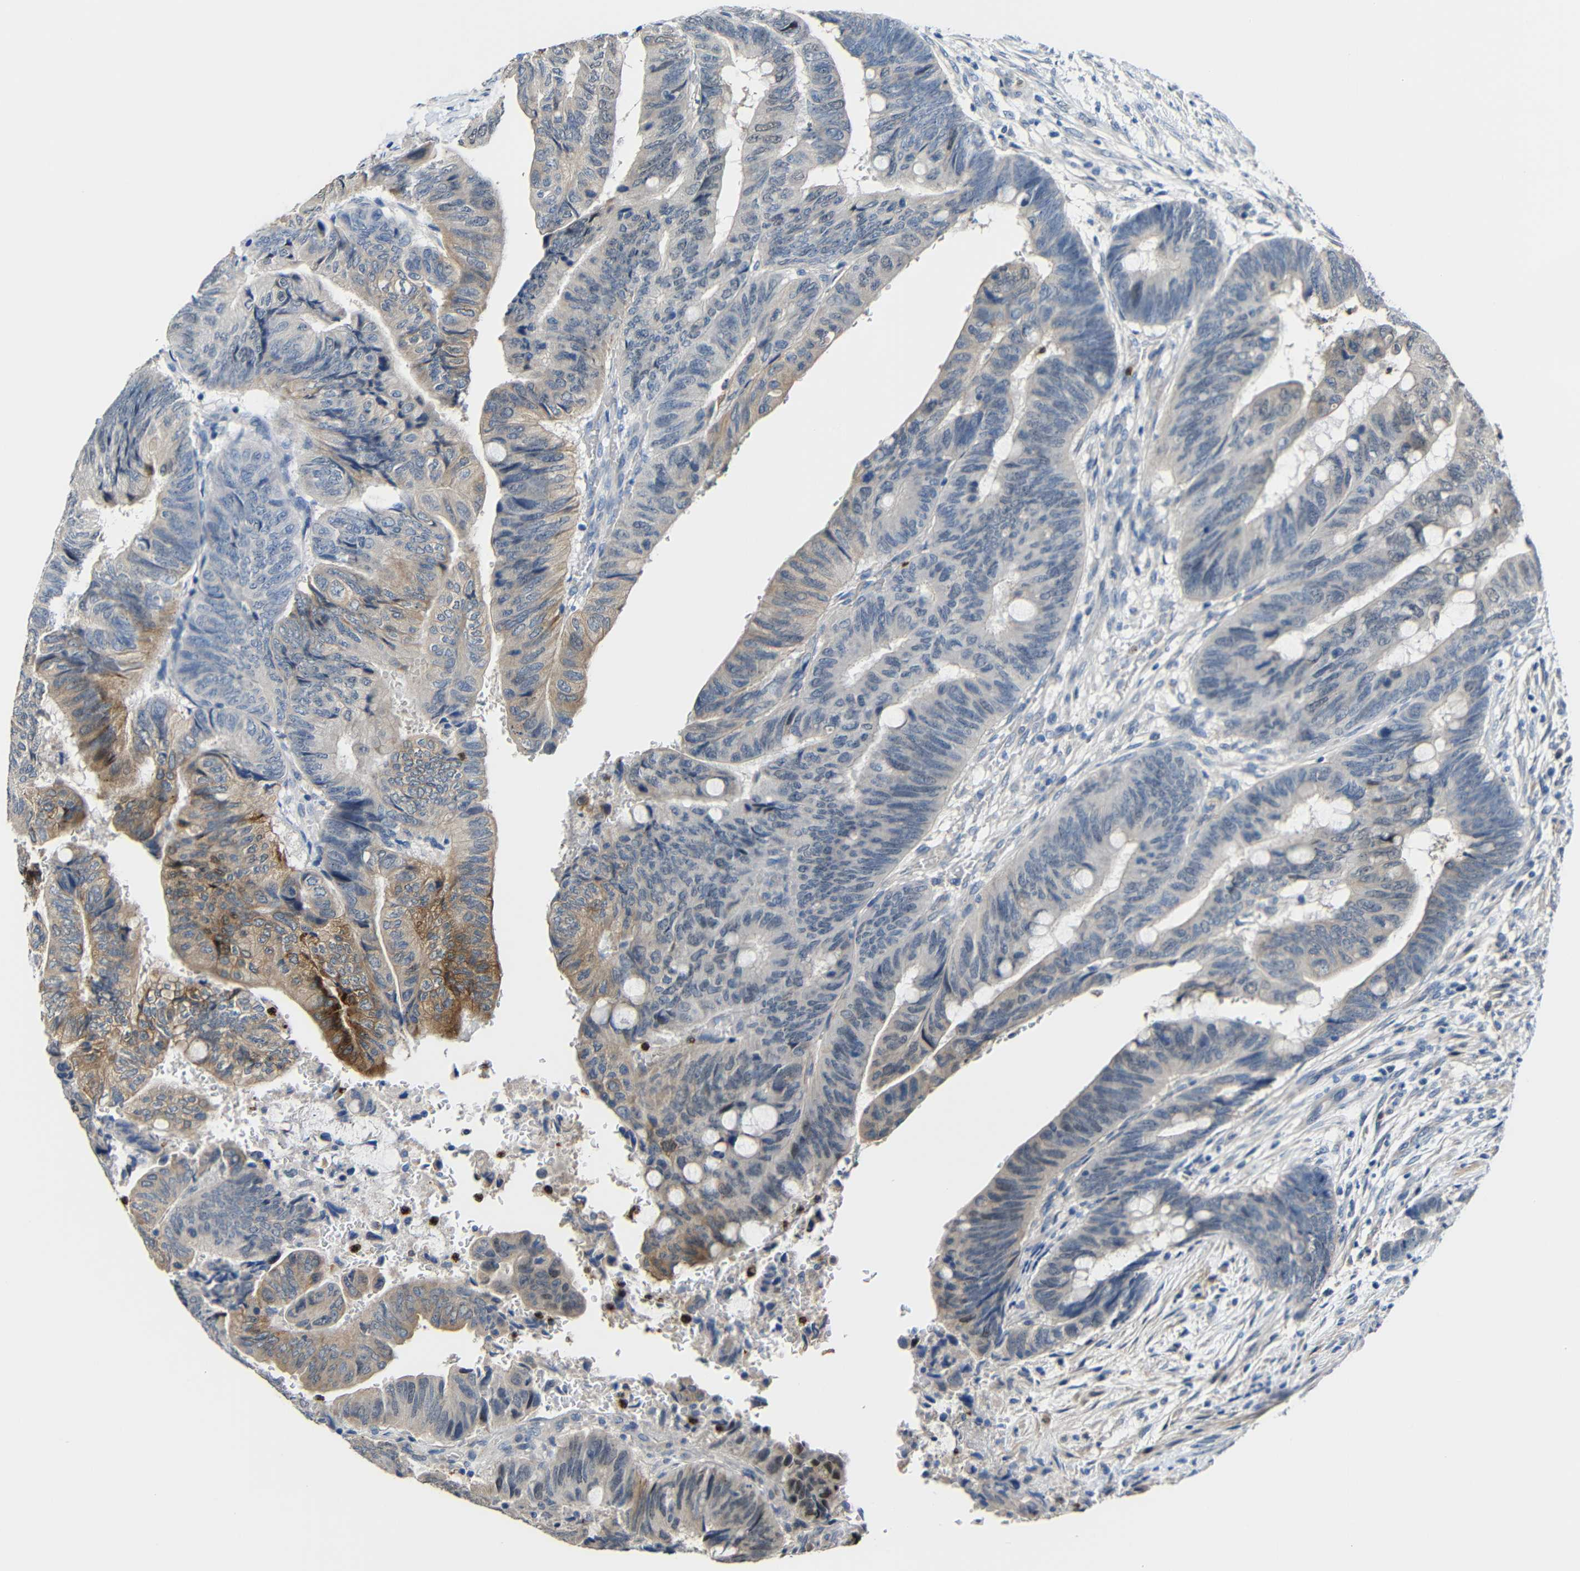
{"staining": {"intensity": "moderate", "quantity": "<25%", "location": "cytoplasmic/membranous"}, "tissue": "colorectal cancer", "cell_type": "Tumor cells", "image_type": "cancer", "snomed": [{"axis": "morphology", "description": "Normal tissue, NOS"}, {"axis": "morphology", "description": "Adenocarcinoma, NOS"}, {"axis": "topography", "description": "Rectum"}, {"axis": "topography", "description": "Peripheral nerve tissue"}], "caption": "Tumor cells exhibit moderate cytoplasmic/membranous positivity in approximately <25% of cells in colorectal cancer (adenocarcinoma).", "gene": "STBD1", "patient": {"sex": "male", "age": 92}}